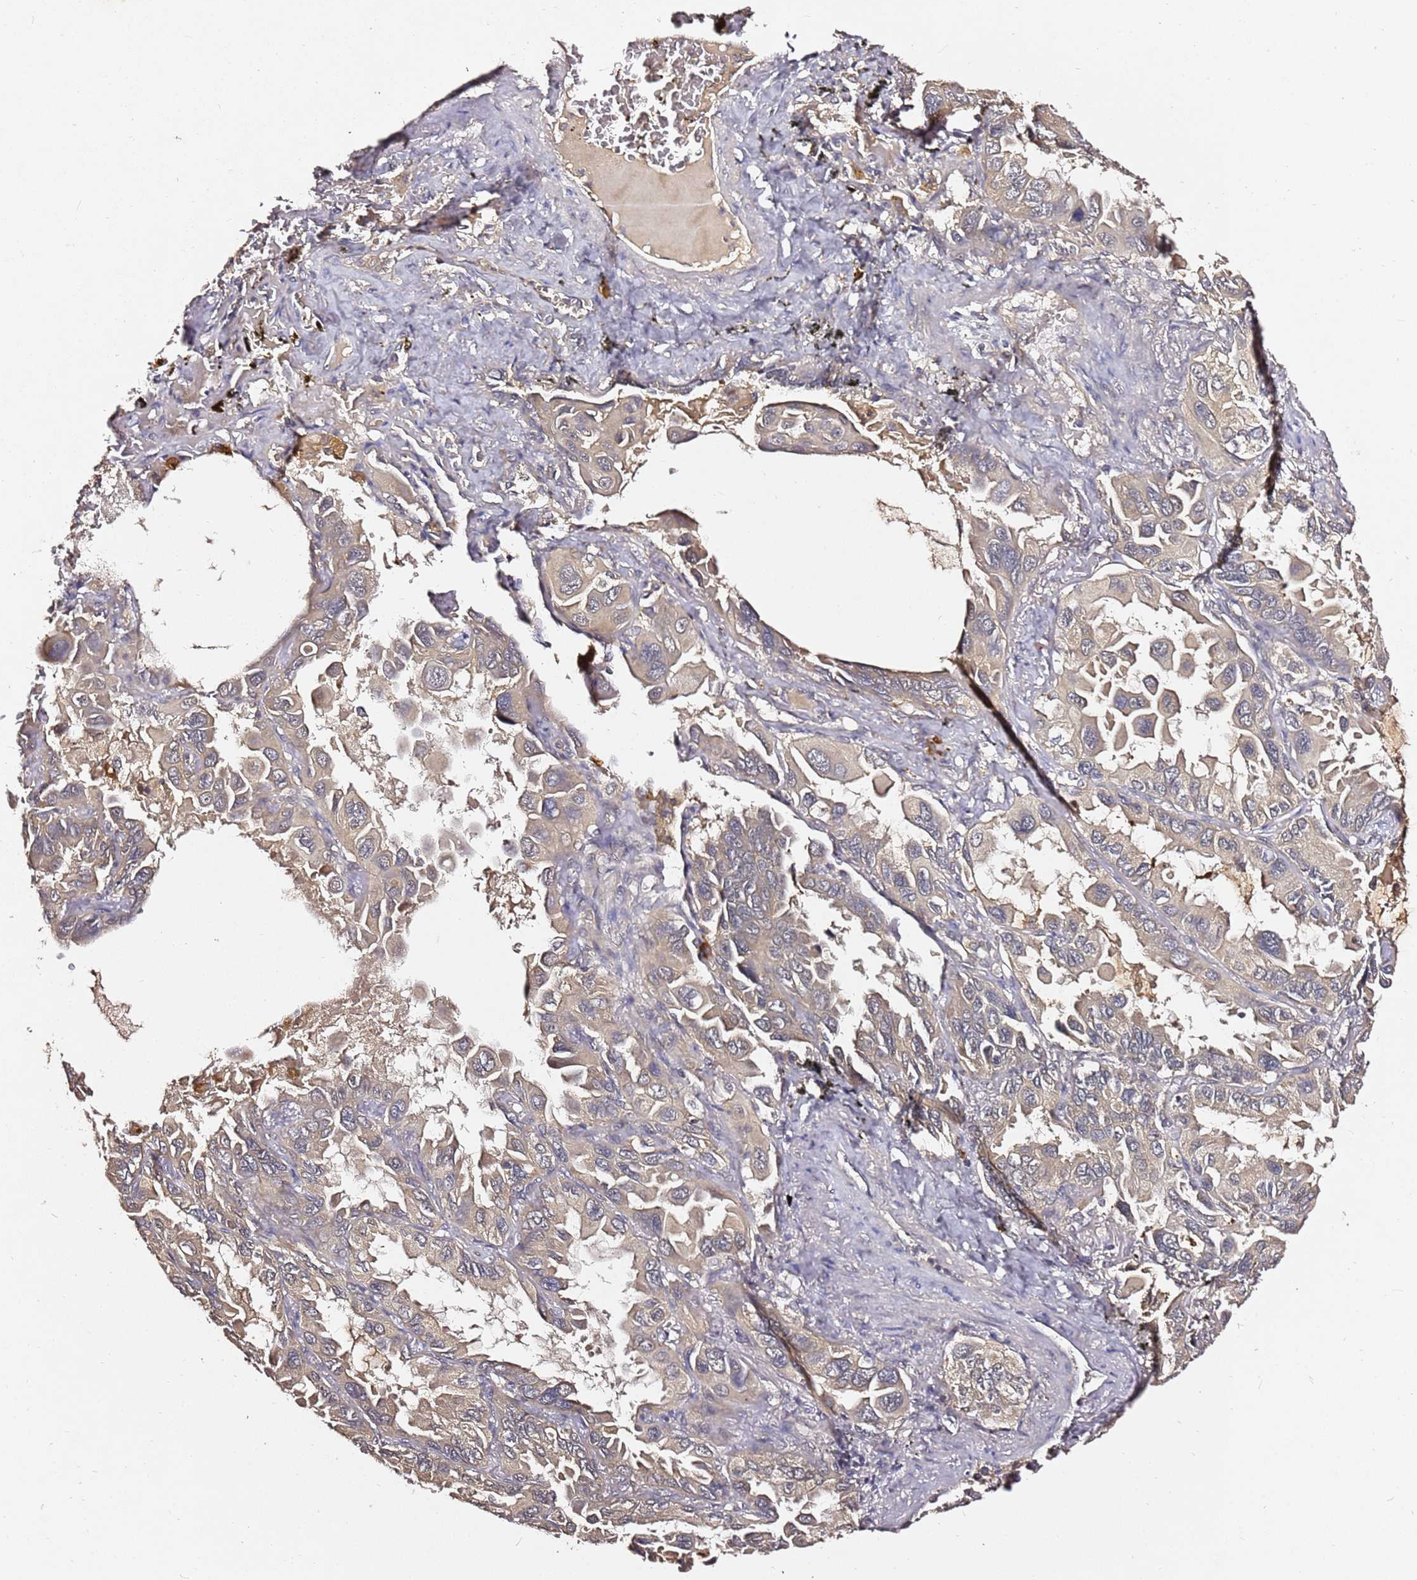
{"staining": {"intensity": "weak", "quantity": "25%-75%", "location": "cytoplasmic/membranous"}, "tissue": "lung cancer", "cell_type": "Tumor cells", "image_type": "cancer", "snomed": [{"axis": "morphology", "description": "Adenocarcinoma, NOS"}, {"axis": "topography", "description": "Lung"}], "caption": "Protein expression analysis of lung cancer (adenocarcinoma) demonstrates weak cytoplasmic/membranous expression in approximately 25%-75% of tumor cells.", "gene": "C6orf136", "patient": {"sex": "male", "age": 64}}